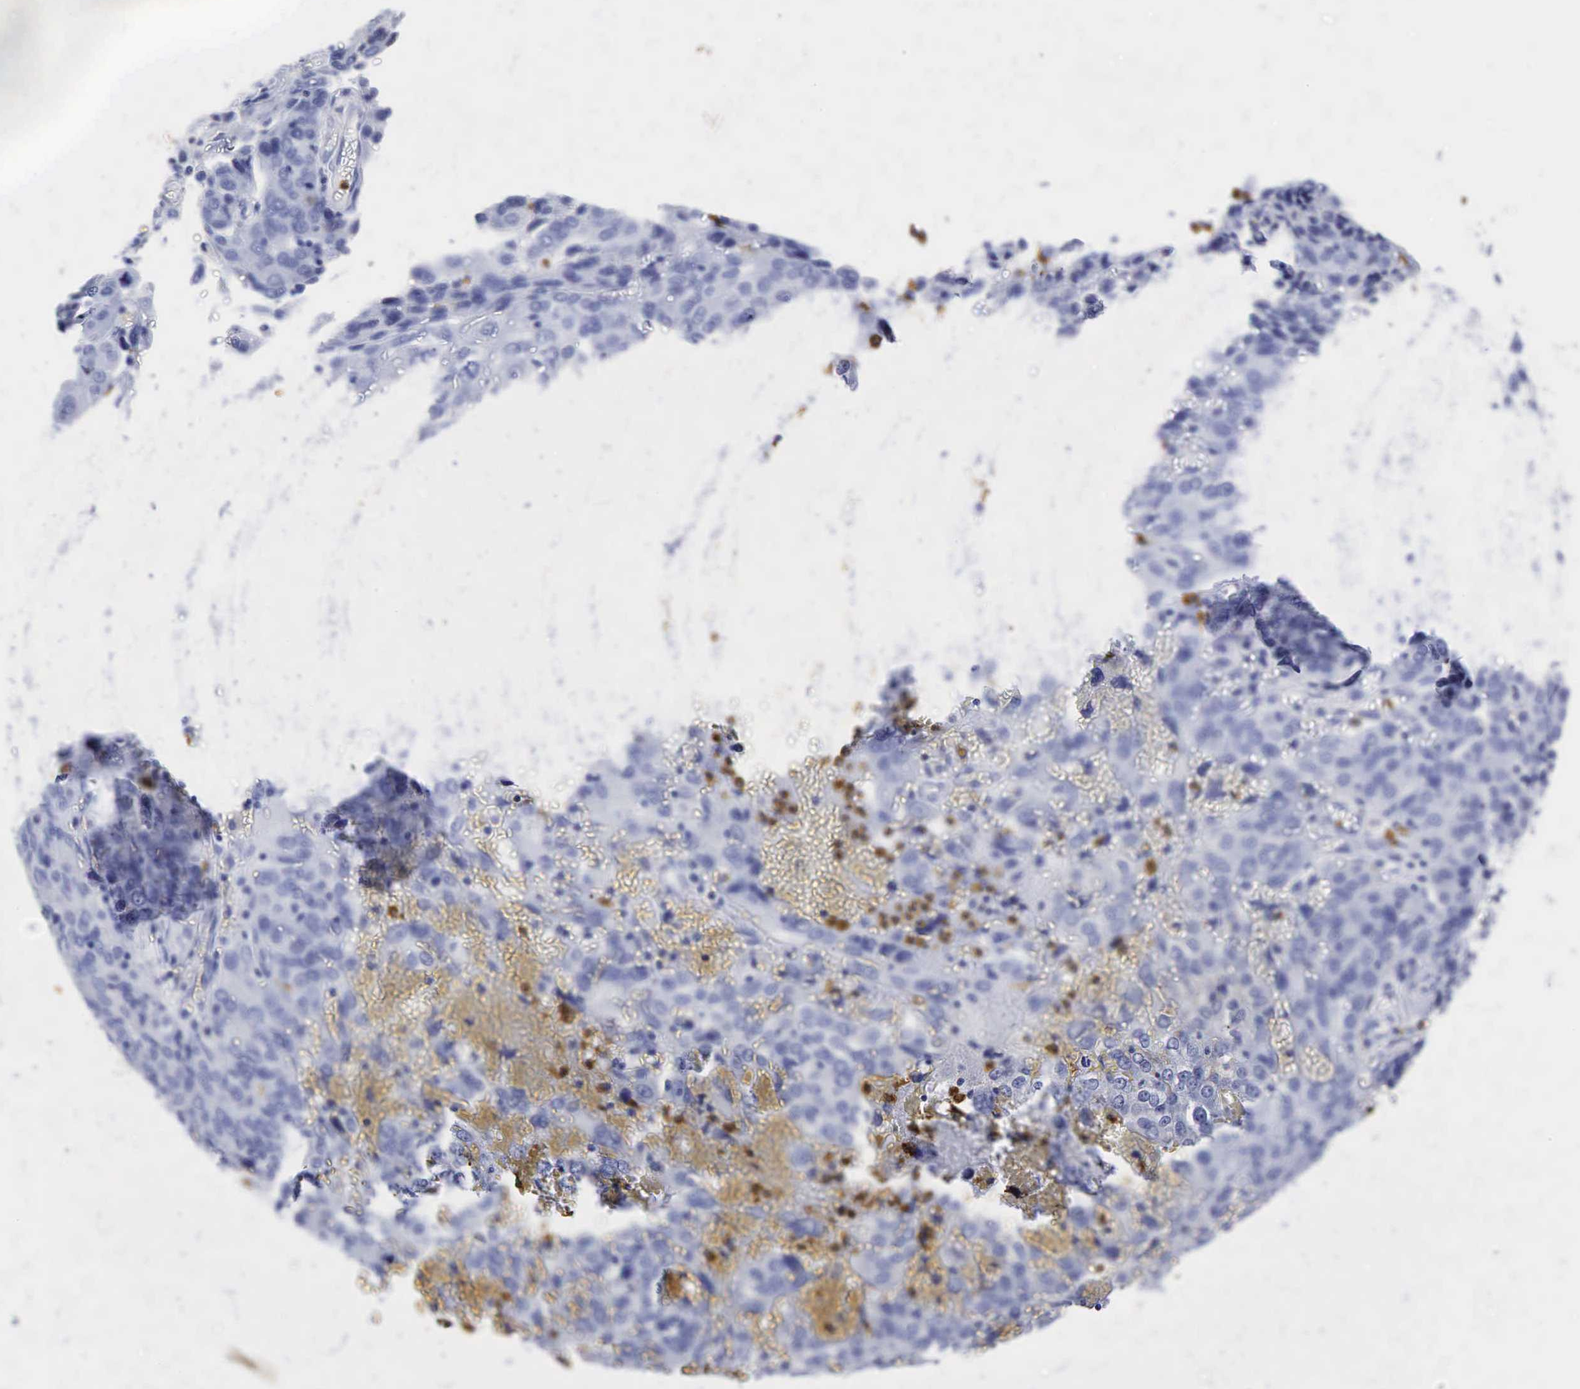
{"staining": {"intensity": "negative", "quantity": "none", "location": "none"}, "tissue": "ovarian cancer", "cell_type": "Tumor cells", "image_type": "cancer", "snomed": [{"axis": "morphology", "description": "Carcinoma, endometroid"}, {"axis": "topography", "description": "Ovary"}], "caption": "This is an immunohistochemistry (IHC) histopathology image of human ovarian cancer. There is no expression in tumor cells.", "gene": "LYZ", "patient": {"sex": "female", "age": 75}}